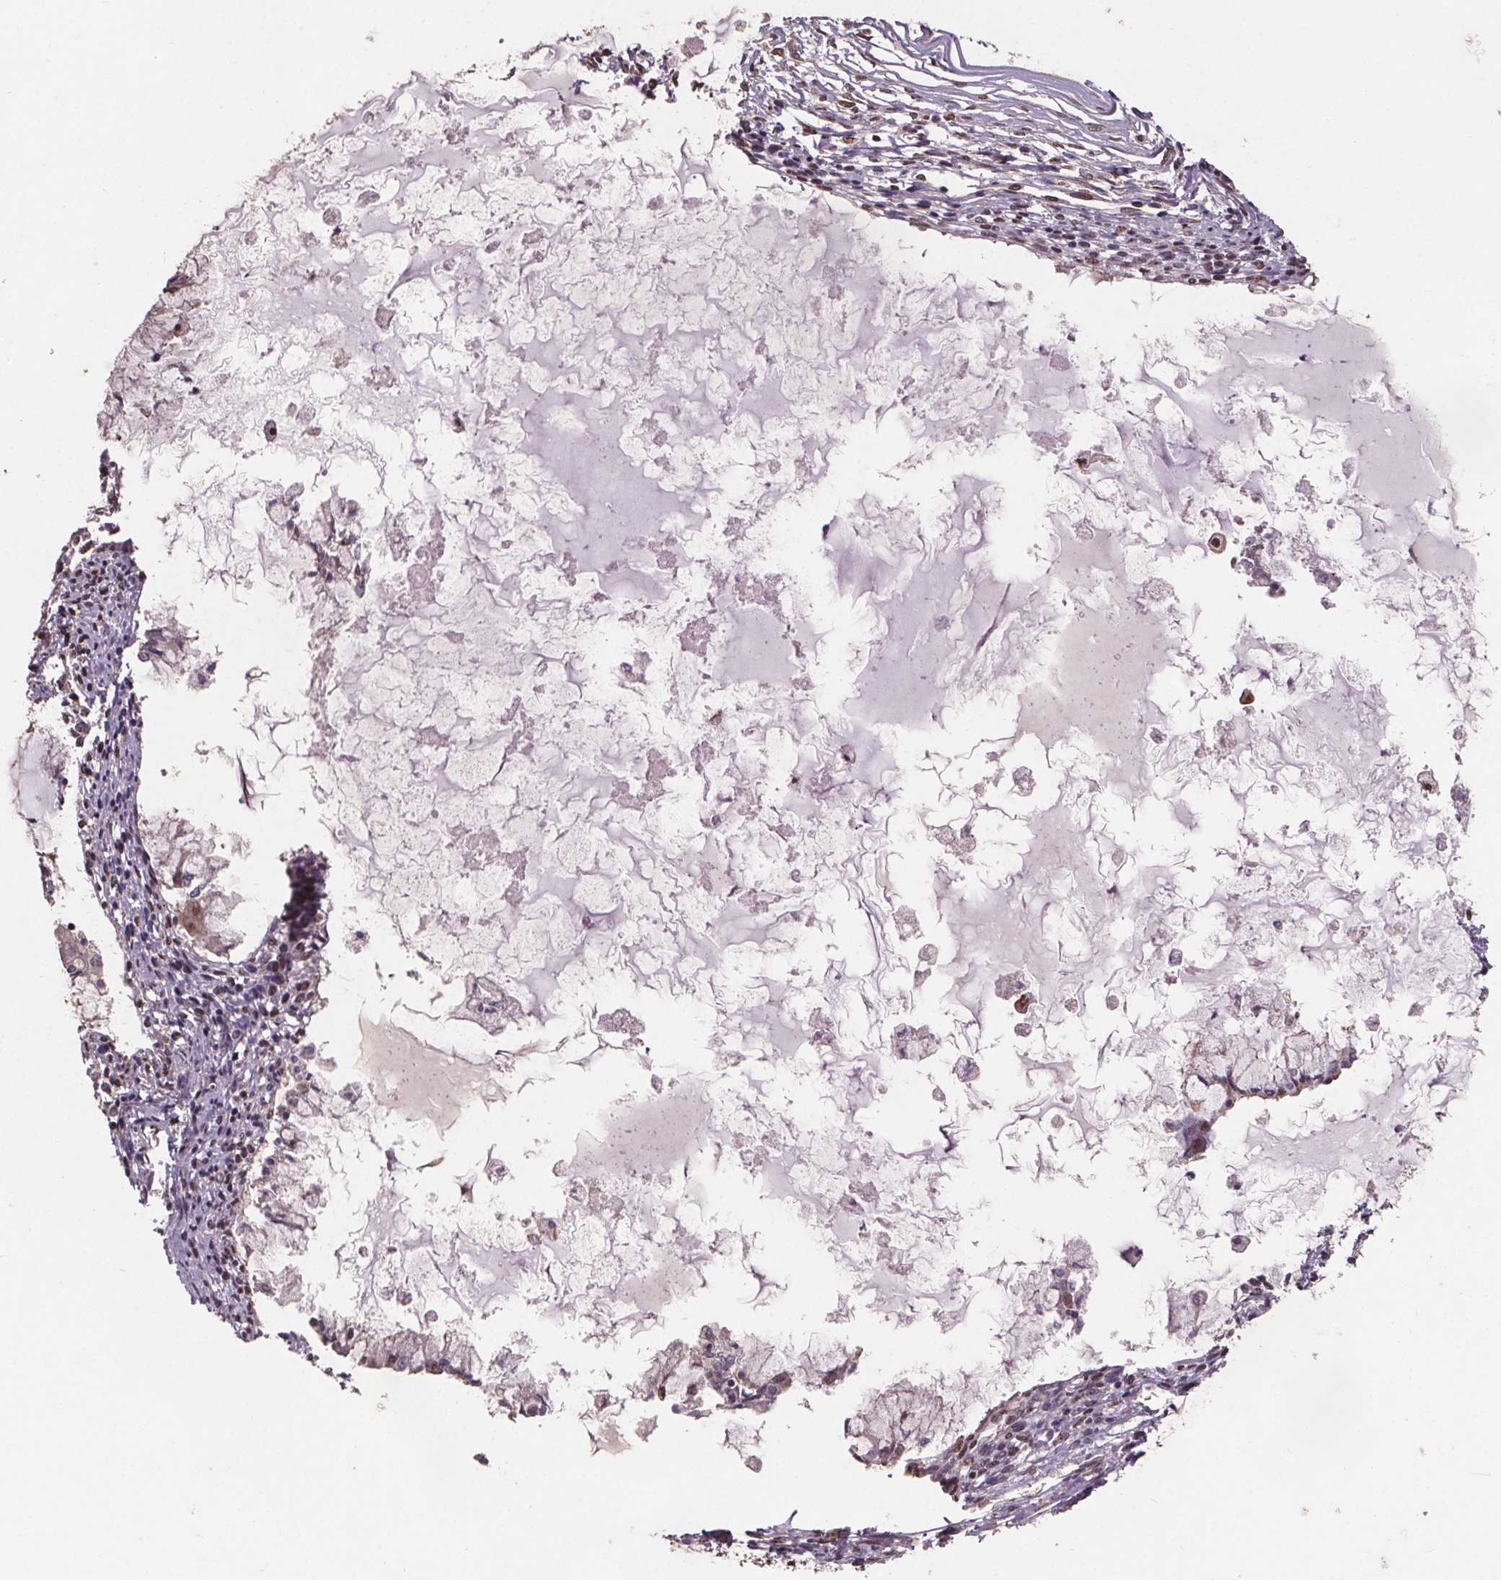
{"staining": {"intensity": "moderate", "quantity": "<25%", "location": "nuclear"}, "tissue": "ovarian cancer", "cell_type": "Tumor cells", "image_type": "cancer", "snomed": [{"axis": "morphology", "description": "Cystadenocarcinoma, mucinous, NOS"}, {"axis": "topography", "description": "Ovary"}], "caption": "Moderate nuclear positivity is appreciated in approximately <25% of tumor cells in ovarian mucinous cystadenocarcinoma.", "gene": "JARID2", "patient": {"sex": "female", "age": 34}}